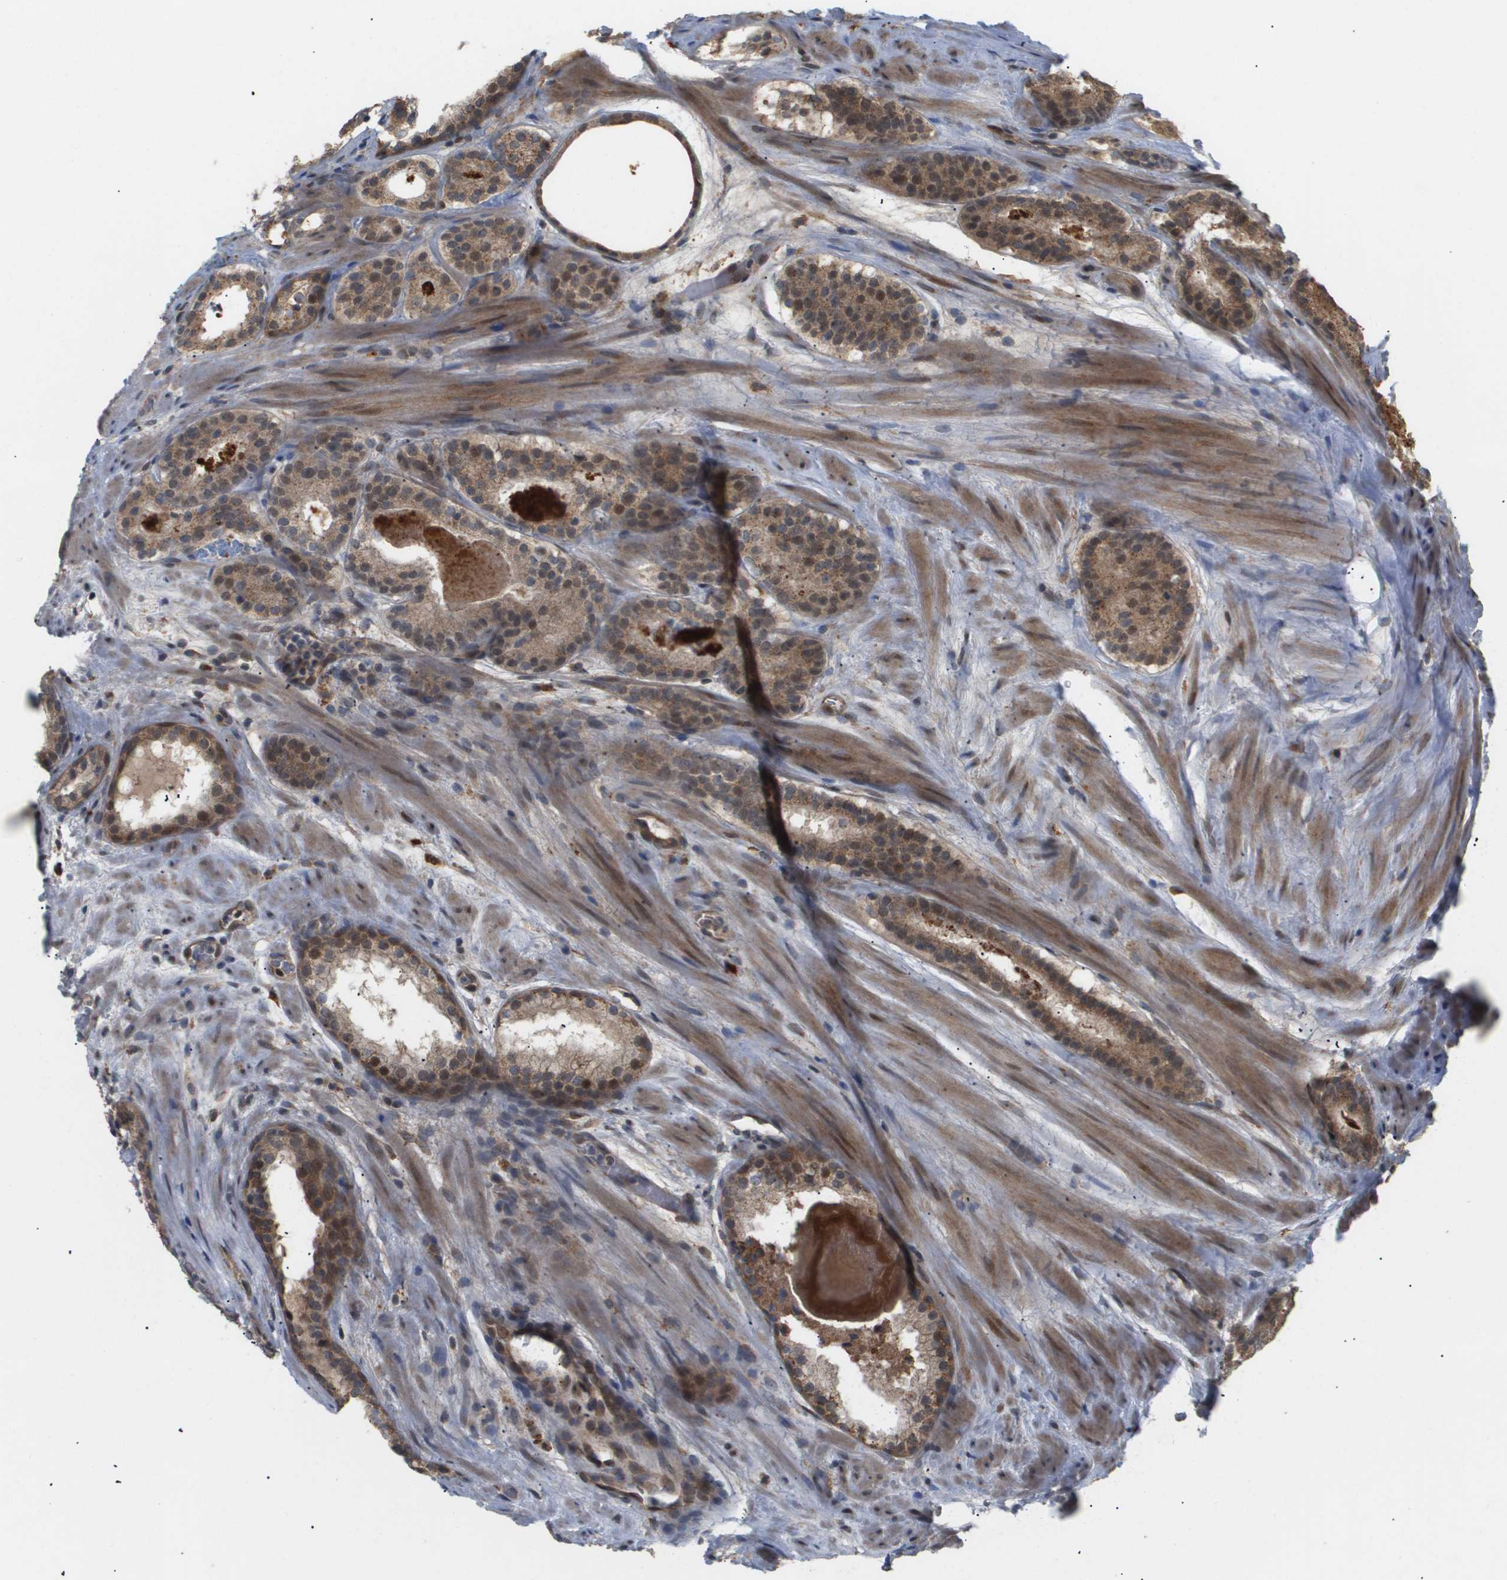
{"staining": {"intensity": "moderate", "quantity": ">75%", "location": "cytoplasmic/membranous,nuclear"}, "tissue": "prostate cancer", "cell_type": "Tumor cells", "image_type": "cancer", "snomed": [{"axis": "morphology", "description": "Adenocarcinoma, Low grade"}, {"axis": "topography", "description": "Prostate"}], "caption": "Protein staining exhibits moderate cytoplasmic/membranous and nuclear staining in about >75% of tumor cells in prostate cancer (adenocarcinoma (low-grade)). (DAB (3,3'-diaminobenzidine) = brown stain, brightfield microscopy at high magnification).", "gene": "PDGFB", "patient": {"sex": "male", "age": 69}}